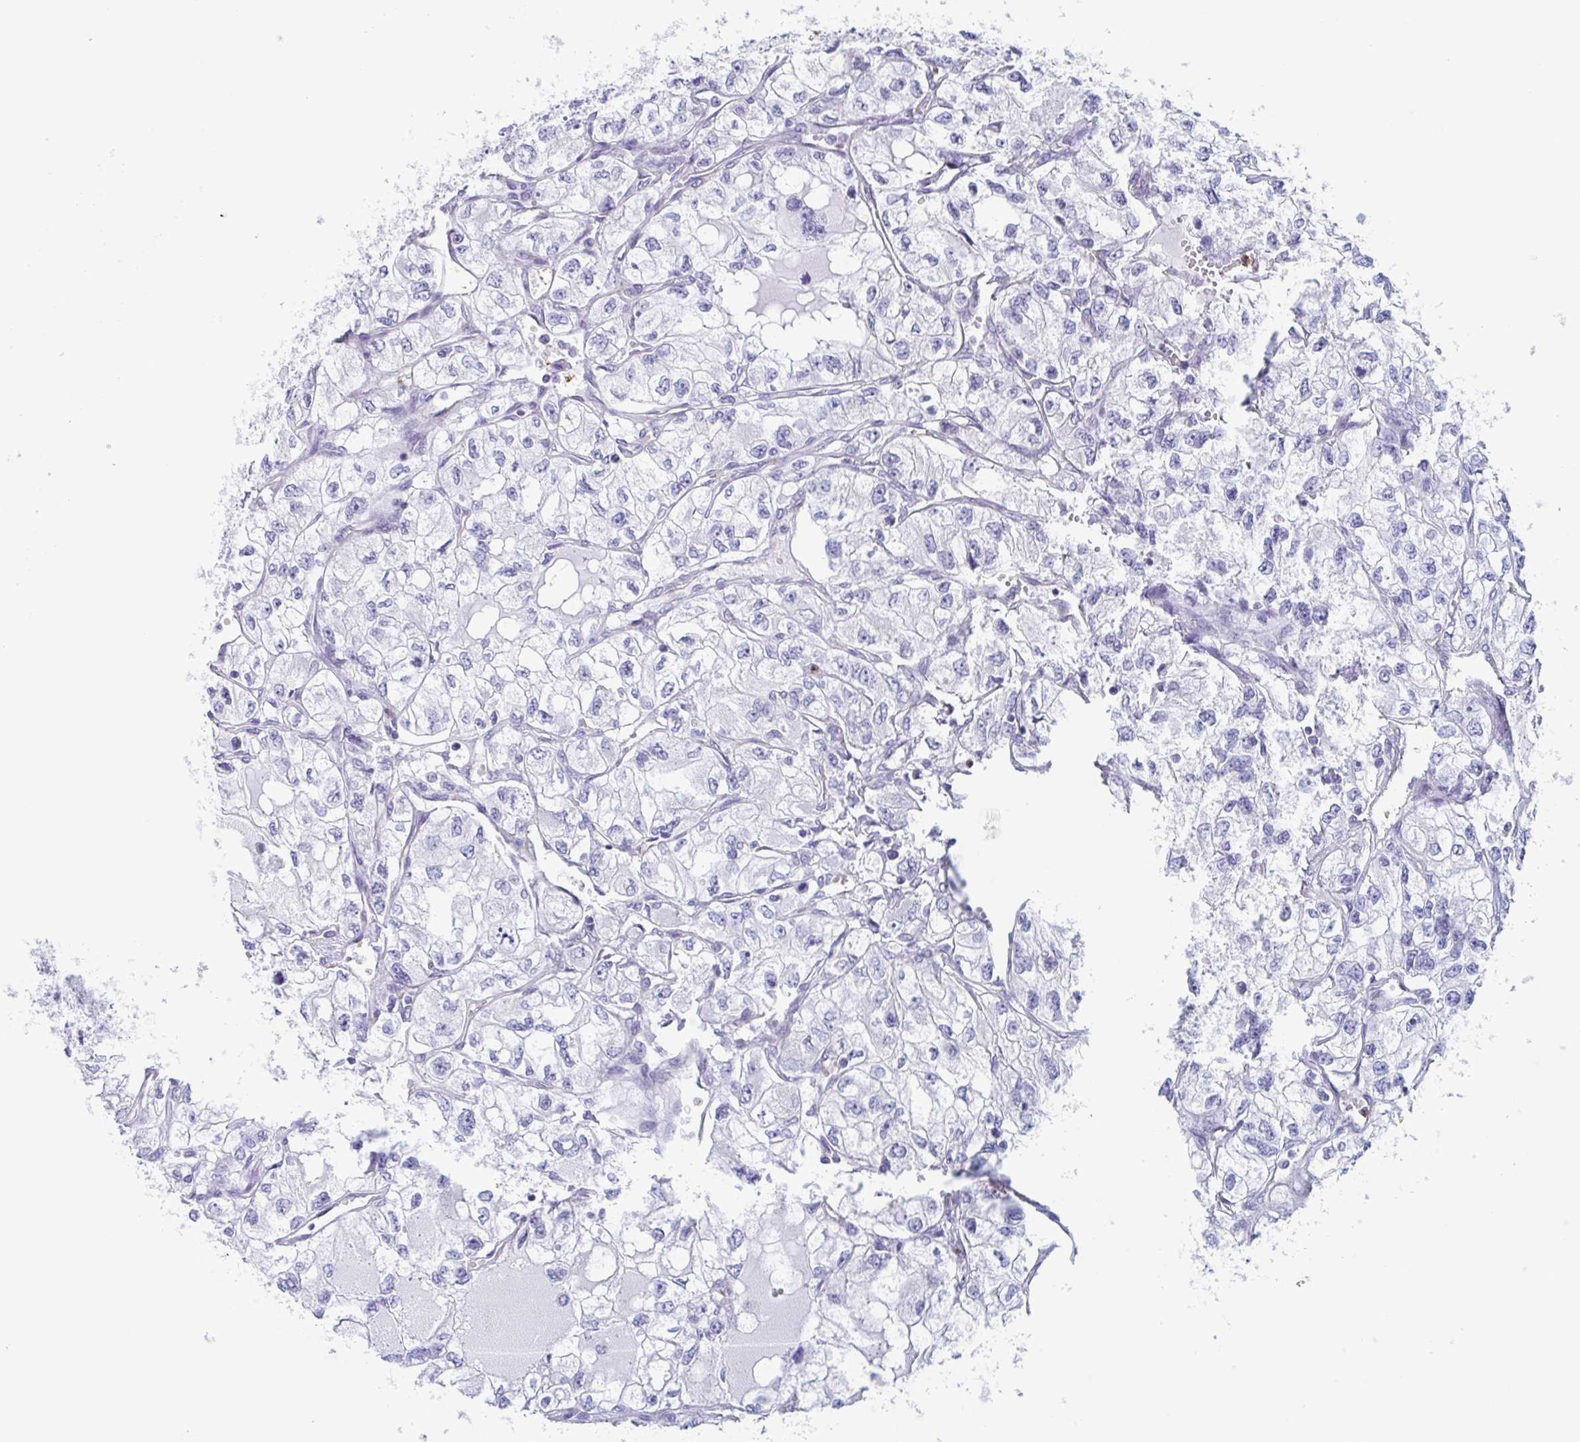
{"staining": {"intensity": "negative", "quantity": "none", "location": "none"}, "tissue": "renal cancer", "cell_type": "Tumor cells", "image_type": "cancer", "snomed": [{"axis": "morphology", "description": "Adenocarcinoma, NOS"}, {"axis": "topography", "description": "Kidney"}], "caption": "Tumor cells show no significant positivity in adenocarcinoma (renal). (IHC, brightfield microscopy, high magnification).", "gene": "BPI", "patient": {"sex": "female", "age": 59}}